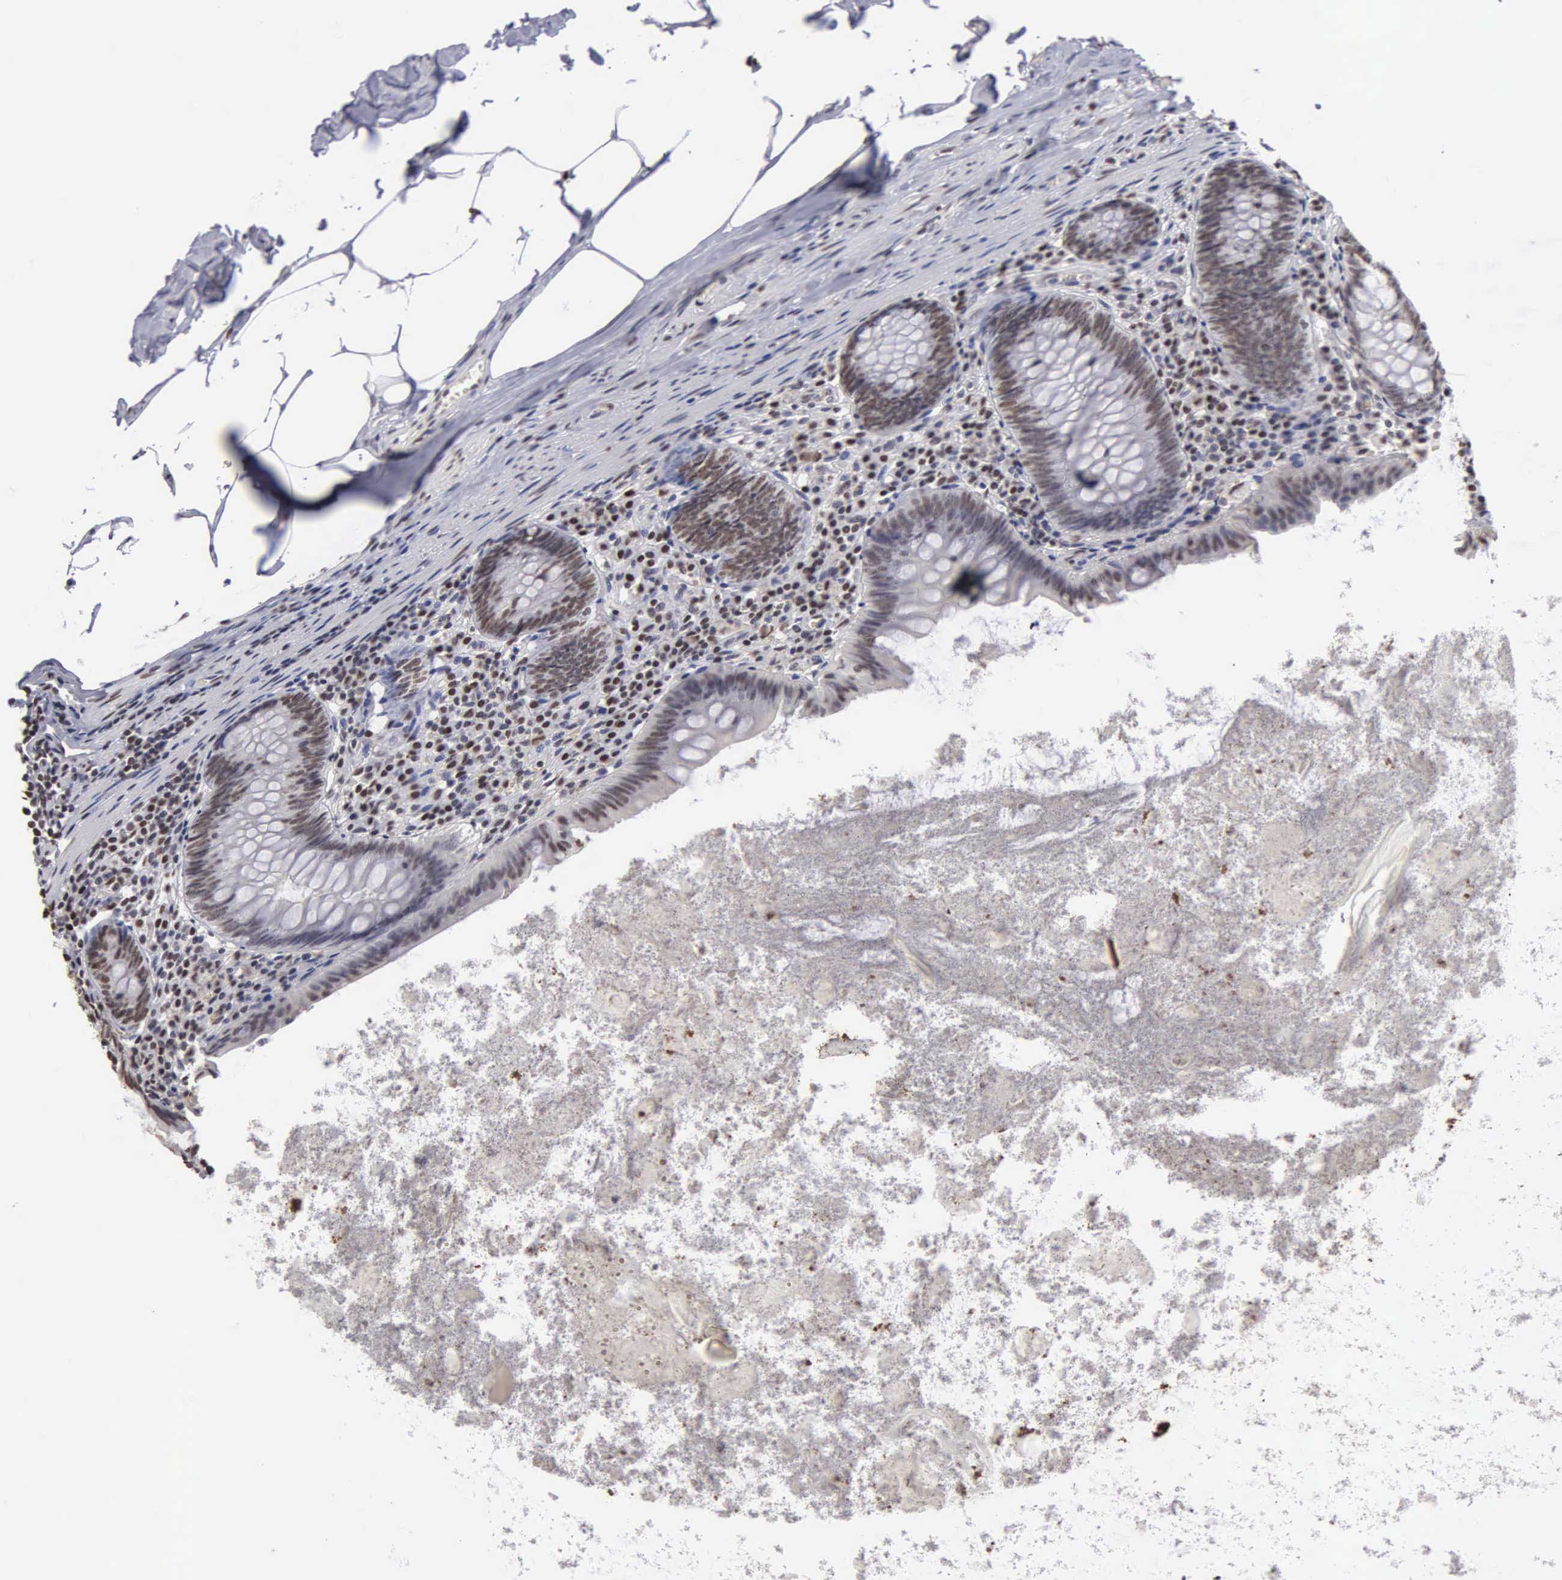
{"staining": {"intensity": "strong", "quantity": ">75%", "location": "nuclear"}, "tissue": "appendix", "cell_type": "Glandular cells", "image_type": "normal", "snomed": [{"axis": "morphology", "description": "Normal tissue, NOS"}, {"axis": "topography", "description": "Appendix"}], "caption": "Protein staining by immunohistochemistry reveals strong nuclear expression in about >75% of glandular cells in benign appendix.", "gene": "CCNG1", "patient": {"sex": "female", "age": 82}}